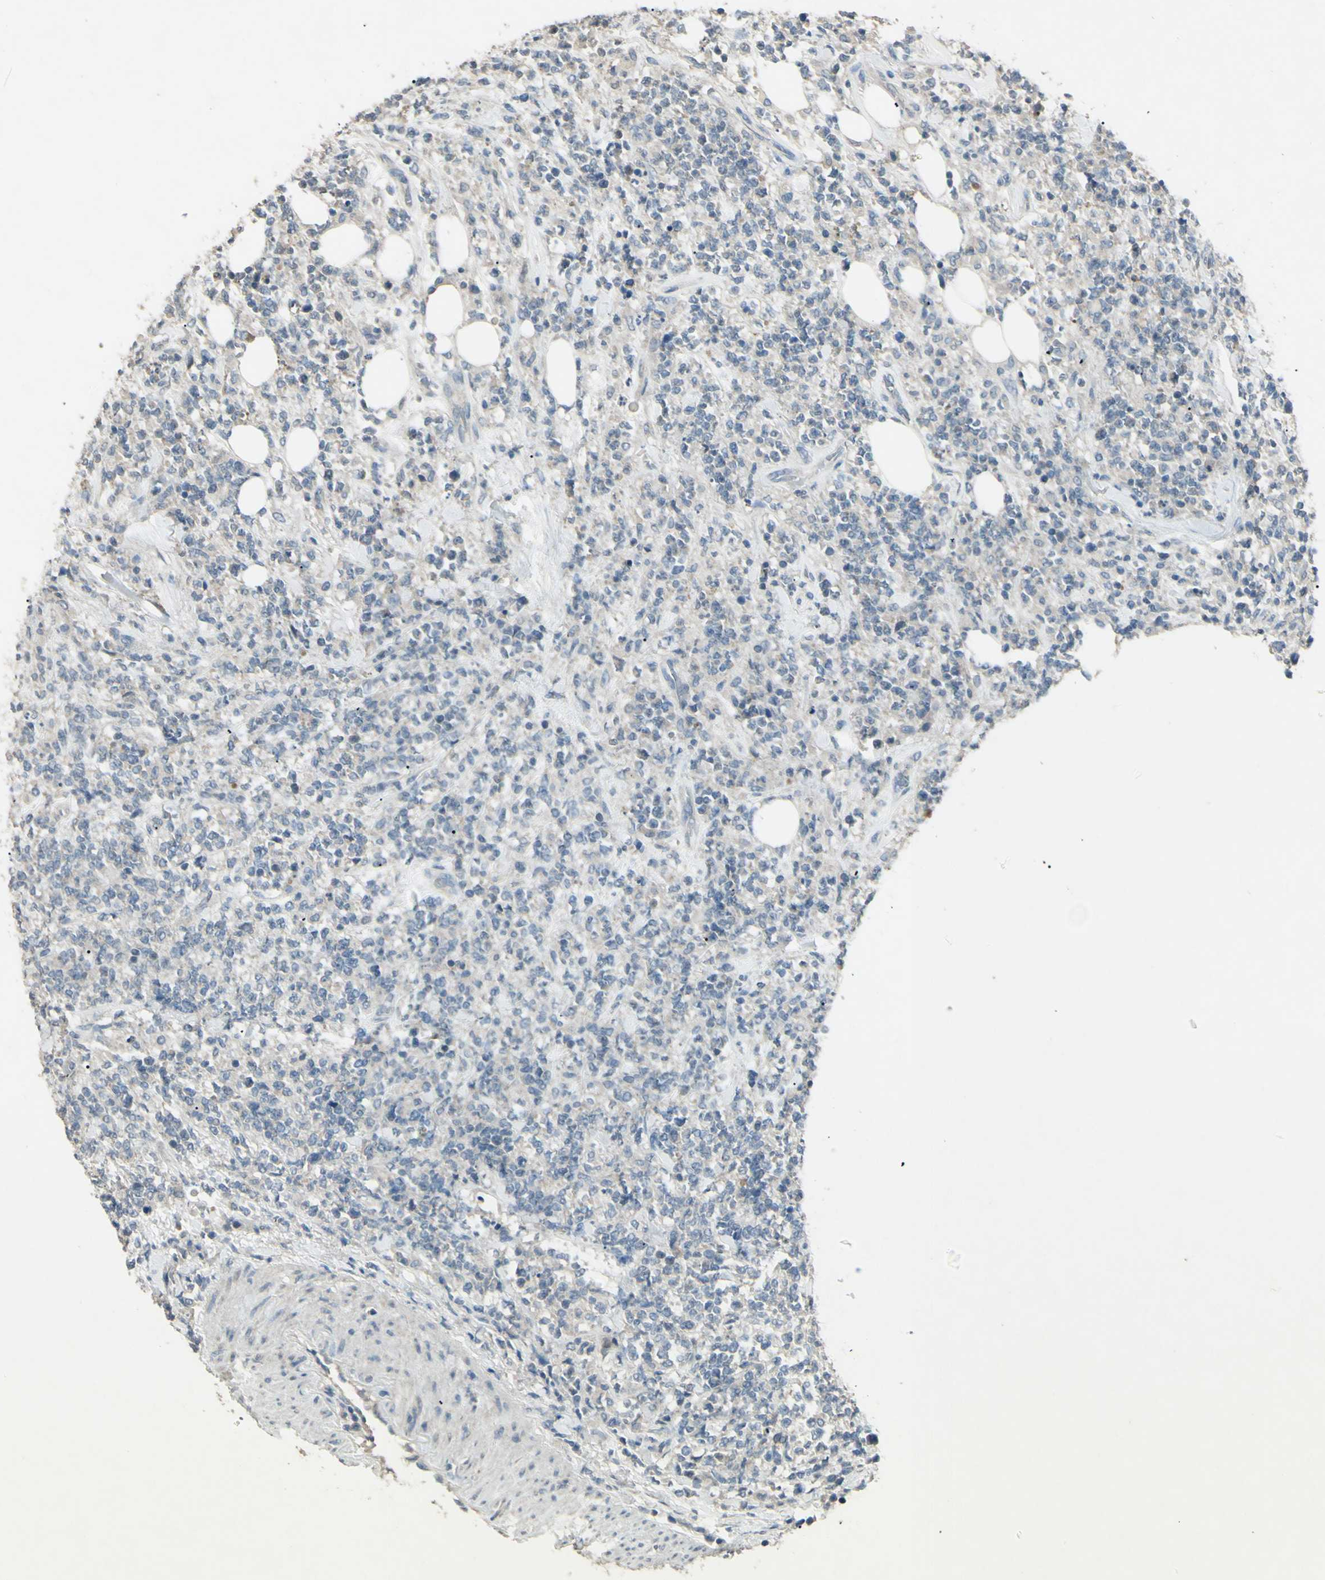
{"staining": {"intensity": "negative", "quantity": "none", "location": "none"}, "tissue": "lymphoma", "cell_type": "Tumor cells", "image_type": "cancer", "snomed": [{"axis": "morphology", "description": "Malignant lymphoma, non-Hodgkin's type, High grade"}, {"axis": "topography", "description": "Soft tissue"}], "caption": "Tumor cells are negative for brown protein staining in lymphoma.", "gene": "TIMM21", "patient": {"sex": "male", "age": 18}}